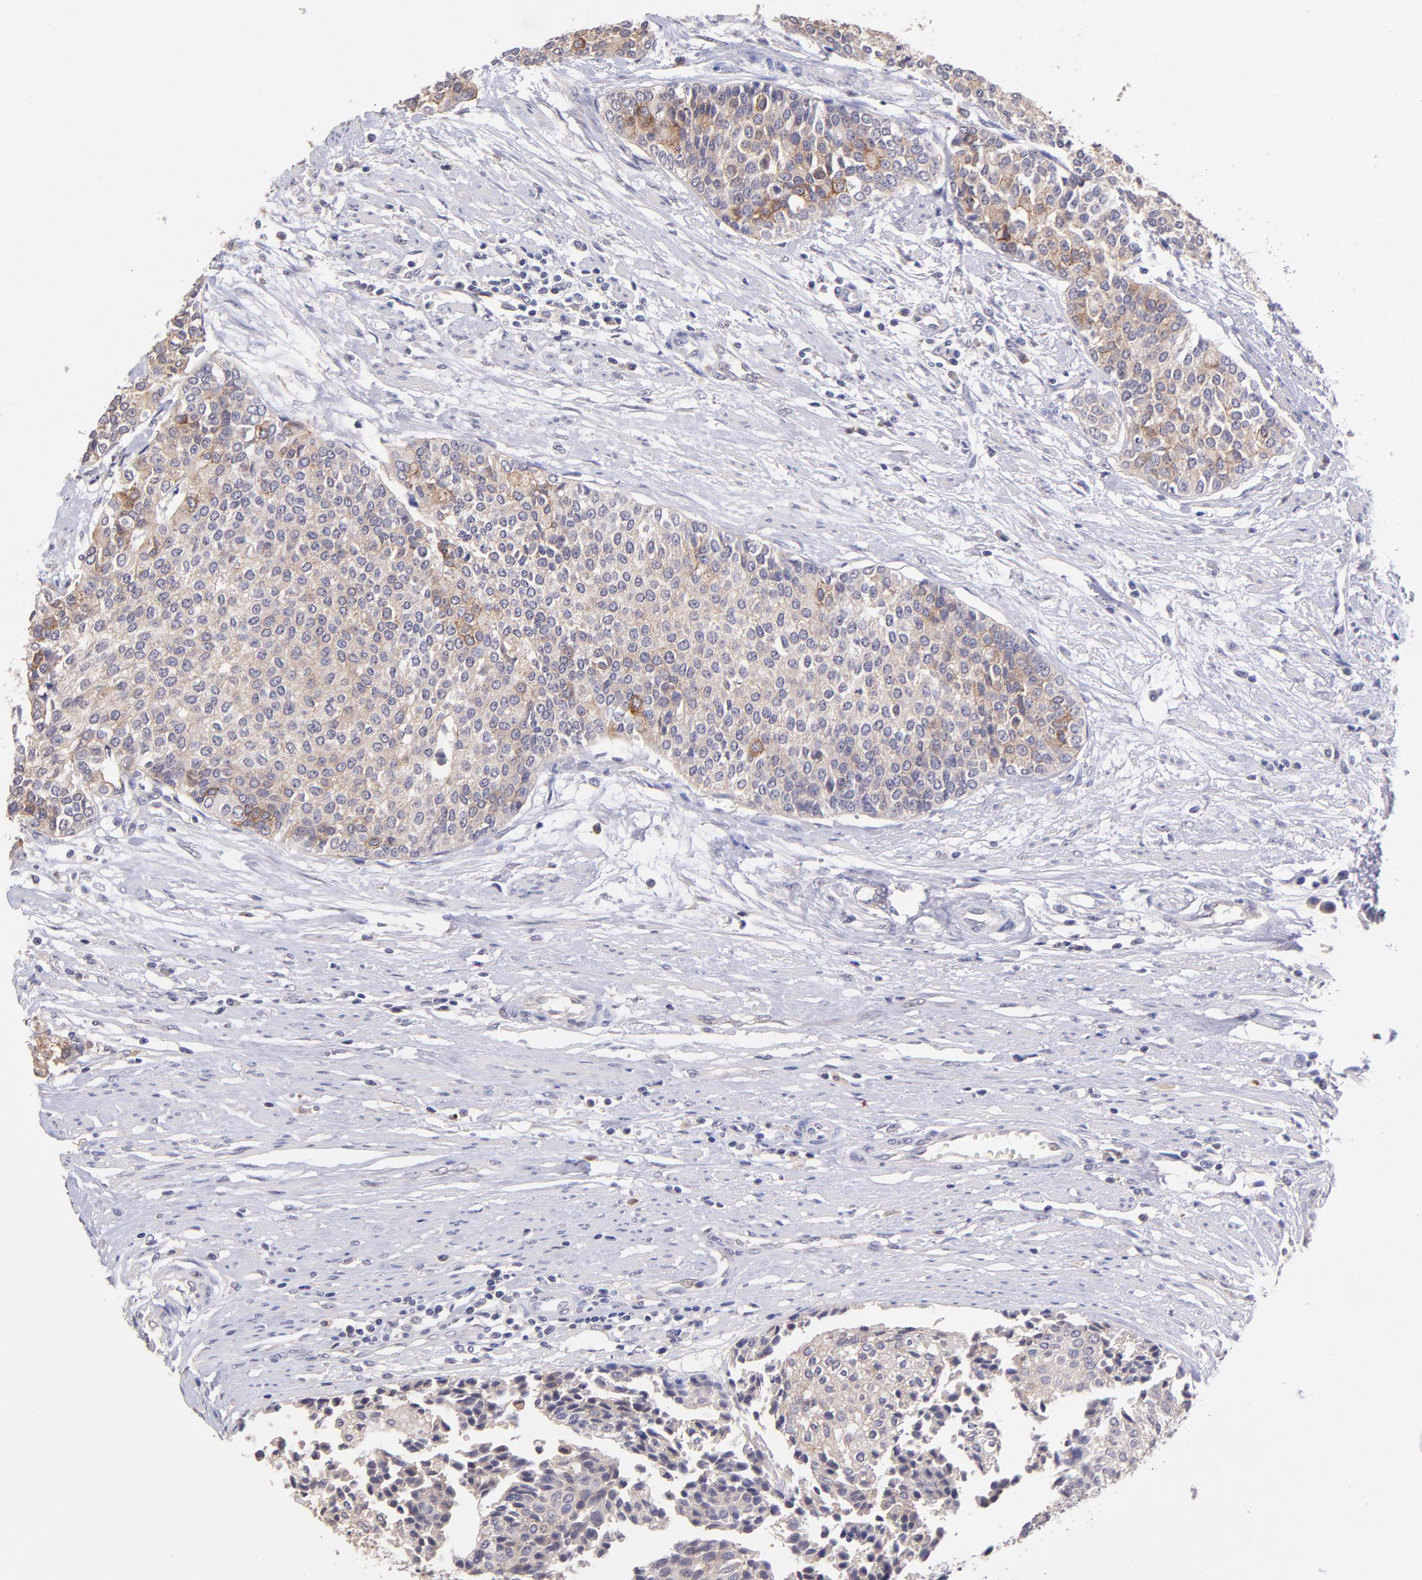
{"staining": {"intensity": "moderate", "quantity": "<25%", "location": "cytoplasmic/membranous"}, "tissue": "urothelial cancer", "cell_type": "Tumor cells", "image_type": "cancer", "snomed": [{"axis": "morphology", "description": "Urothelial carcinoma, Low grade"}, {"axis": "topography", "description": "Urinary bladder"}], "caption": "Low-grade urothelial carcinoma stained with DAB immunohistochemistry (IHC) demonstrates low levels of moderate cytoplasmic/membranous expression in approximately <25% of tumor cells.", "gene": "RNASEL", "patient": {"sex": "female", "age": 73}}